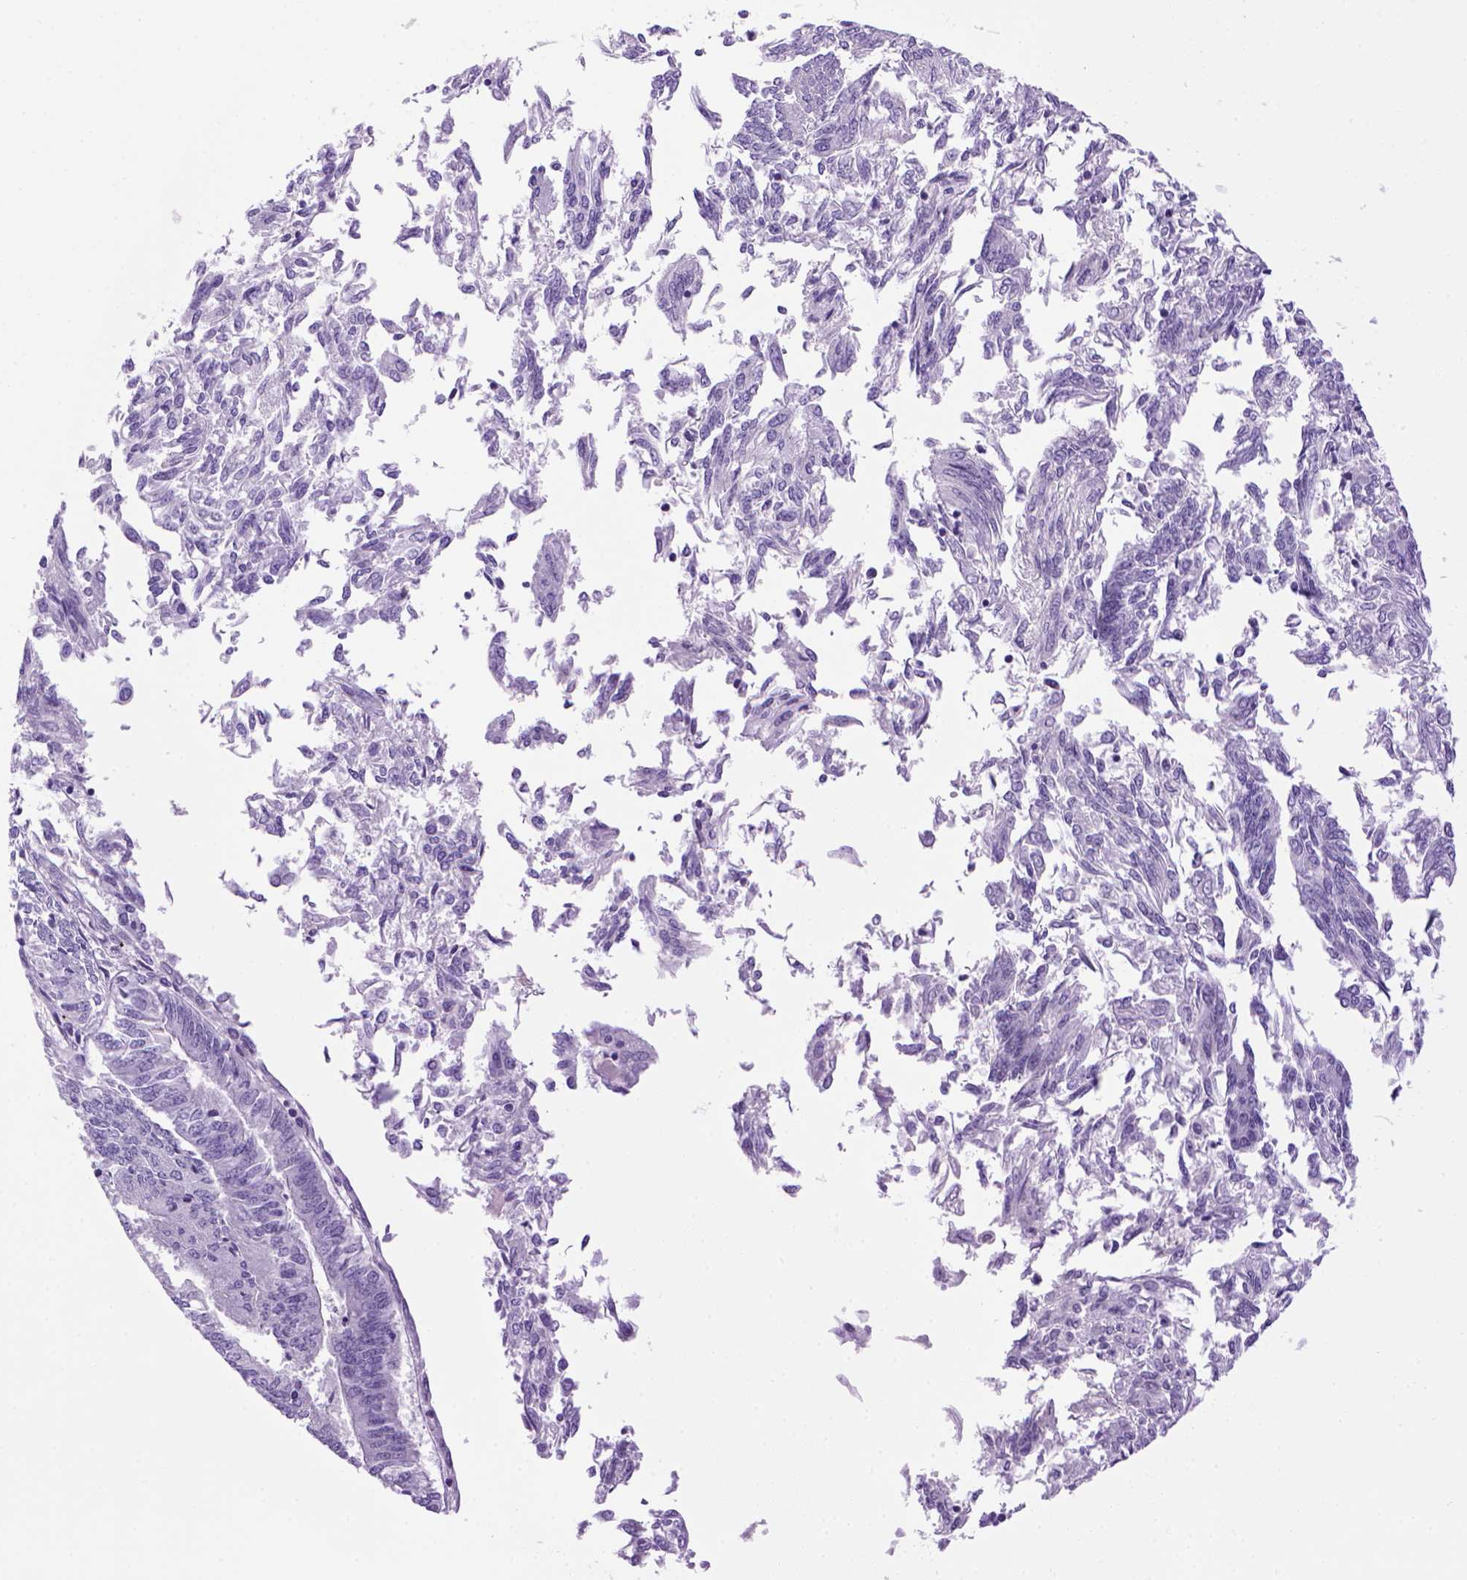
{"staining": {"intensity": "negative", "quantity": "none", "location": "none"}, "tissue": "endometrial cancer", "cell_type": "Tumor cells", "image_type": "cancer", "snomed": [{"axis": "morphology", "description": "Adenocarcinoma, NOS"}, {"axis": "topography", "description": "Endometrium"}], "caption": "Immunohistochemistry (IHC) image of adenocarcinoma (endometrial) stained for a protein (brown), which displays no positivity in tumor cells.", "gene": "SGCG", "patient": {"sex": "female", "age": 58}}